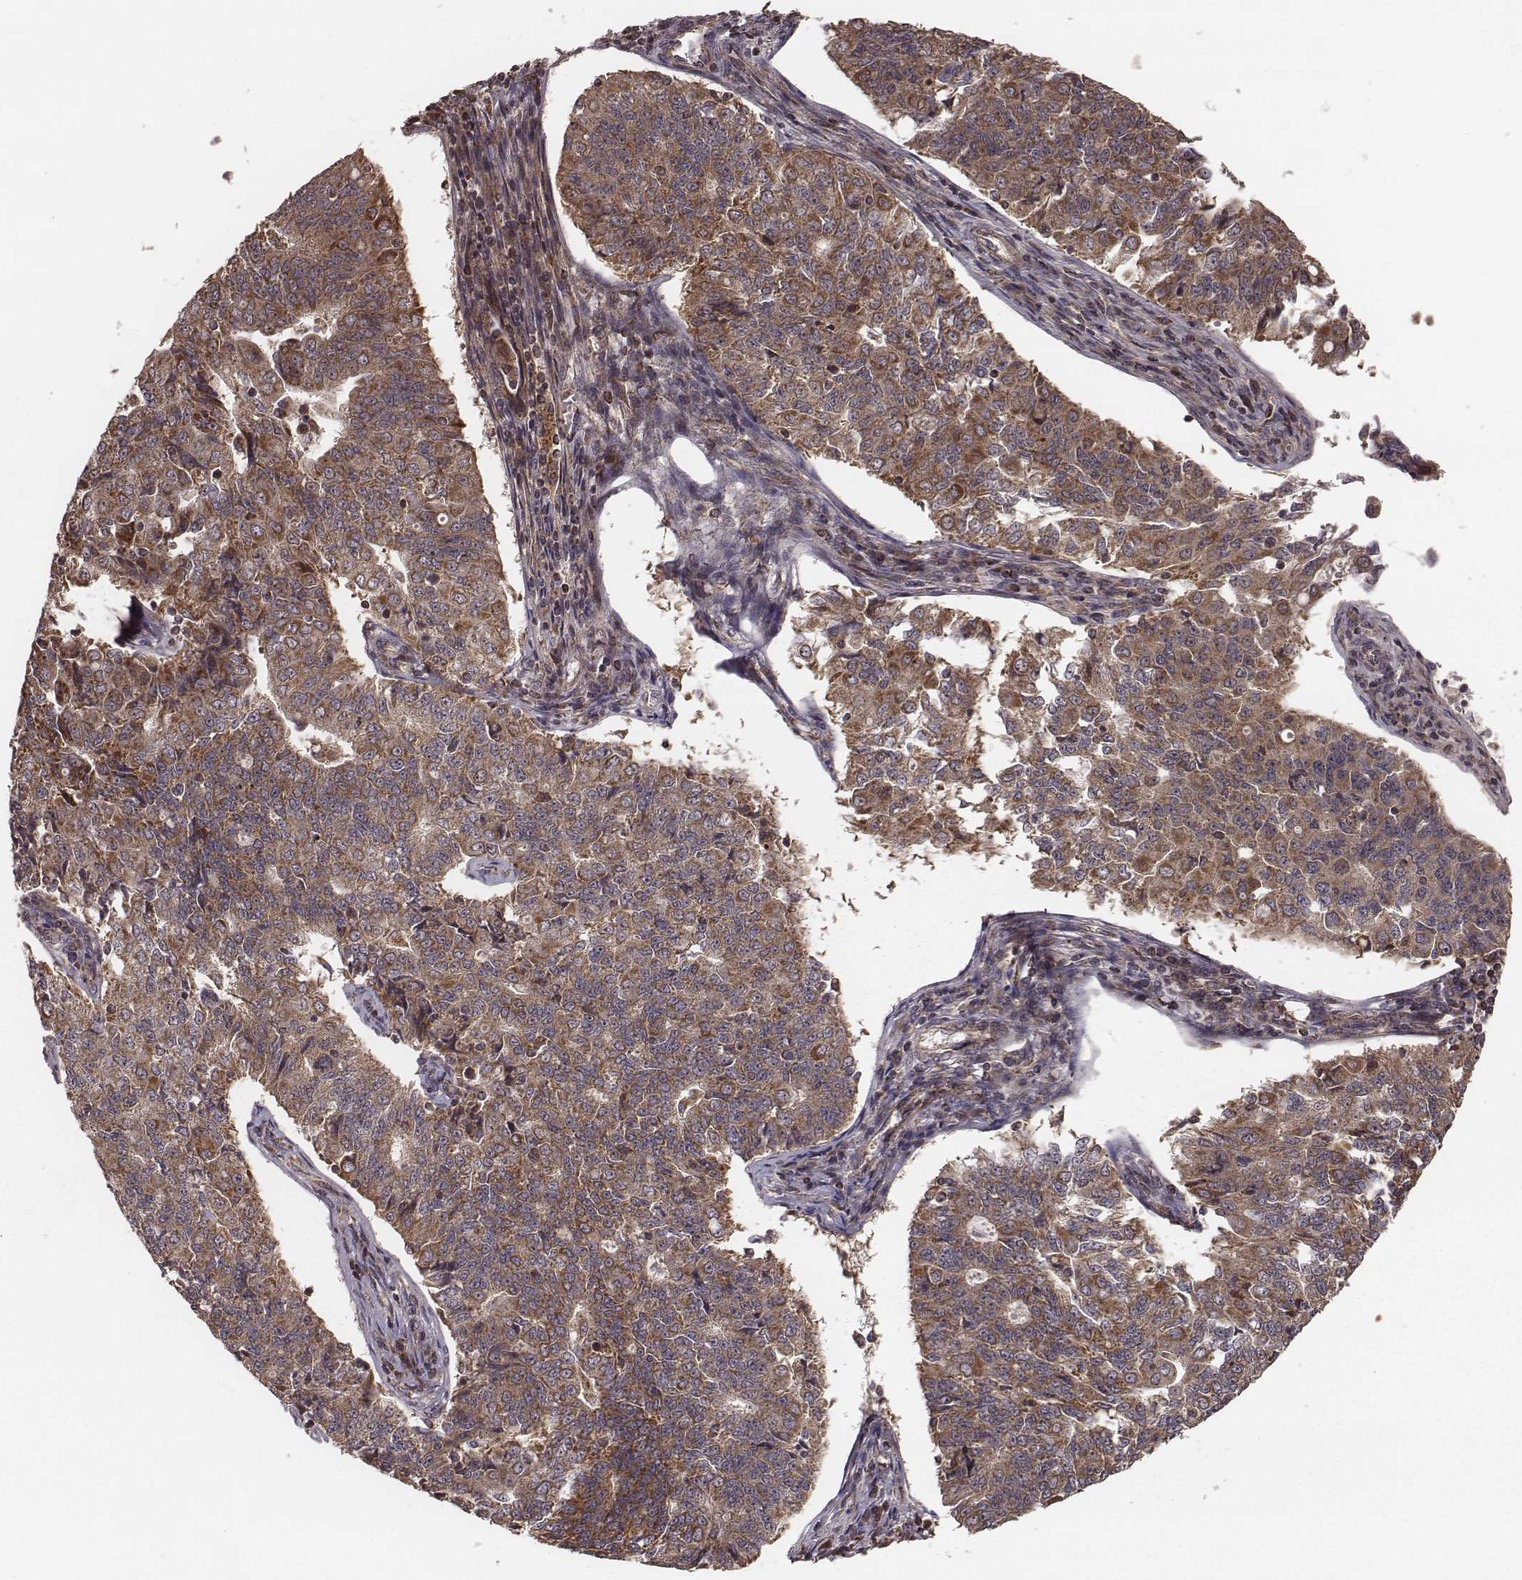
{"staining": {"intensity": "moderate", "quantity": ">75%", "location": "cytoplasmic/membranous"}, "tissue": "endometrial cancer", "cell_type": "Tumor cells", "image_type": "cancer", "snomed": [{"axis": "morphology", "description": "Adenocarcinoma, NOS"}, {"axis": "topography", "description": "Endometrium"}], "caption": "Protein analysis of endometrial cancer (adenocarcinoma) tissue exhibits moderate cytoplasmic/membranous expression in about >75% of tumor cells.", "gene": "ZDHHC21", "patient": {"sex": "female", "age": 43}}